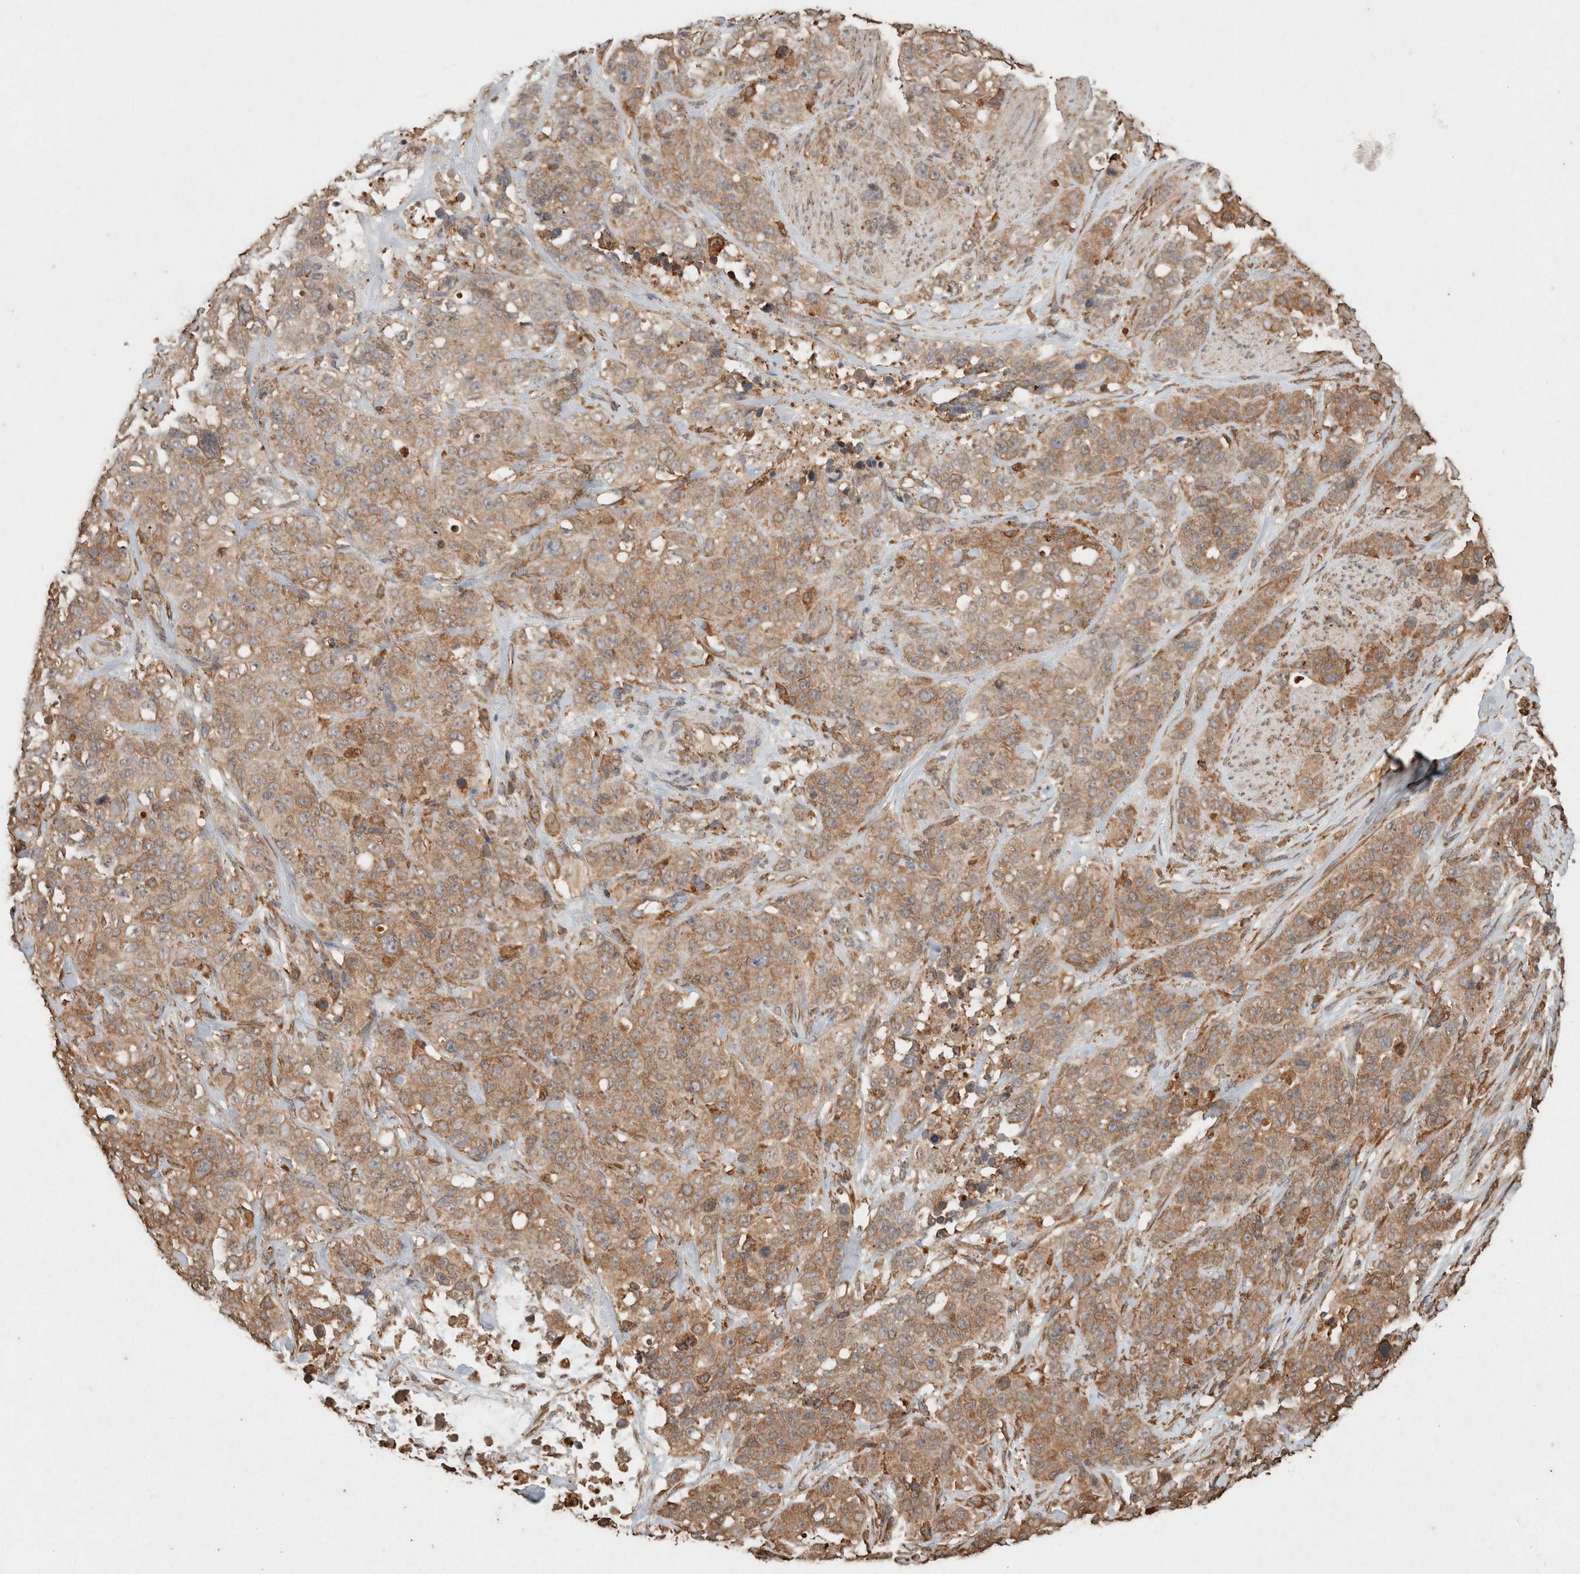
{"staining": {"intensity": "moderate", "quantity": ">75%", "location": "cytoplasmic/membranous"}, "tissue": "stomach cancer", "cell_type": "Tumor cells", "image_type": "cancer", "snomed": [{"axis": "morphology", "description": "Adenocarcinoma, NOS"}, {"axis": "topography", "description": "Stomach"}], "caption": "This is a histology image of immunohistochemistry staining of stomach adenocarcinoma, which shows moderate staining in the cytoplasmic/membranous of tumor cells.", "gene": "ERAP1", "patient": {"sex": "male", "age": 48}}